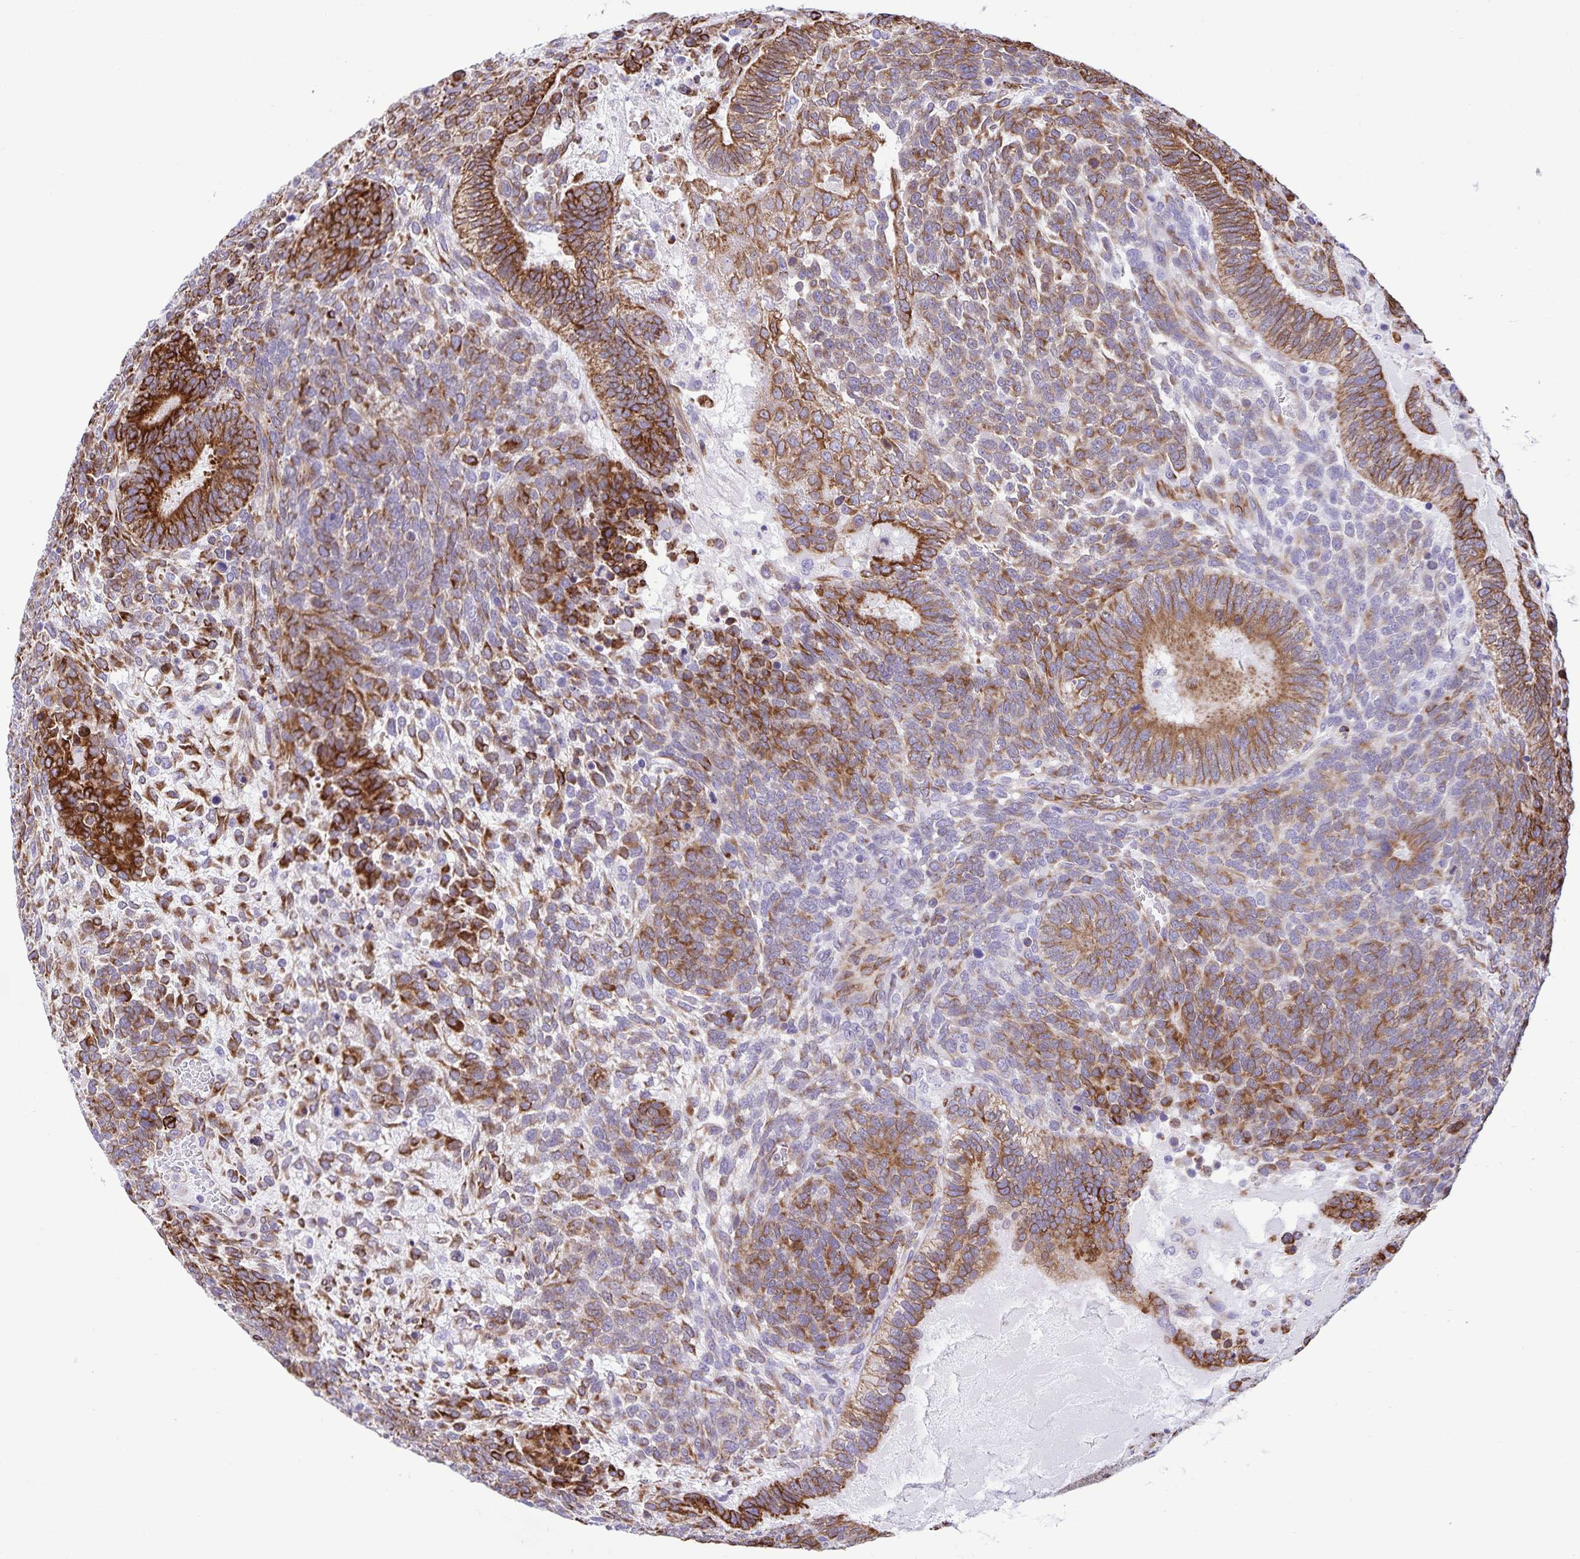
{"staining": {"intensity": "moderate", "quantity": ">75%", "location": "cytoplasmic/membranous"}, "tissue": "testis cancer", "cell_type": "Tumor cells", "image_type": "cancer", "snomed": [{"axis": "morphology", "description": "Normal tissue, NOS"}, {"axis": "morphology", "description": "Carcinoma, Embryonal, NOS"}, {"axis": "topography", "description": "Testis"}, {"axis": "topography", "description": "Epididymis"}], "caption": "Human testis cancer stained with a protein marker displays moderate staining in tumor cells.", "gene": "RCN1", "patient": {"sex": "male", "age": 23}}